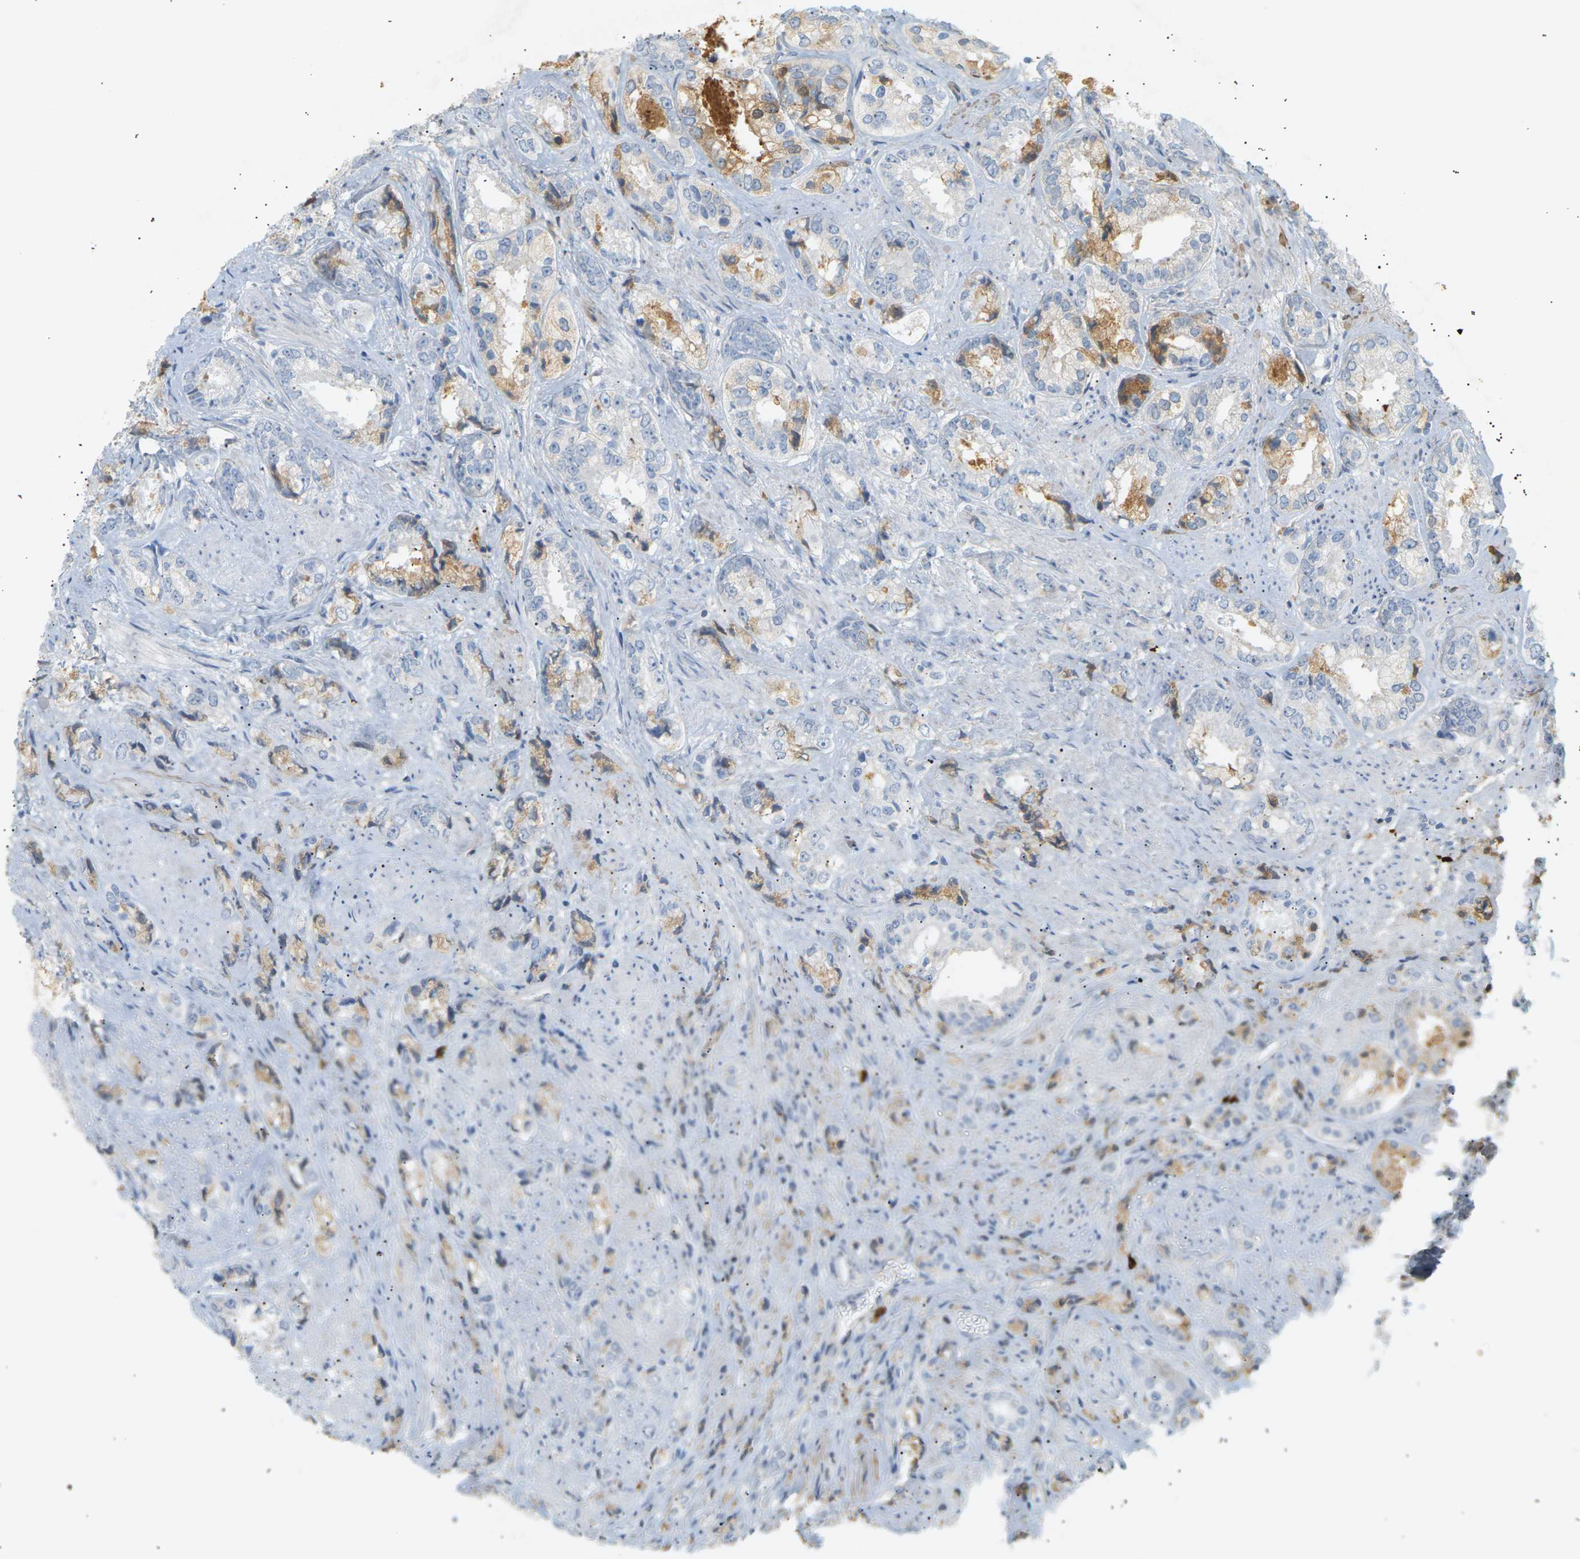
{"staining": {"intensity": "negative", "quantity": "none", "location": "none"}, "tissue": "prostate cancer", "cell_type": "Tumor cells", "image_type": "cancer", "snomed": [{"axis": "morphology", "description": "Adenocarcinoma, High grade"}, {"axis": "topography", "description": "Prostate"}], "caption": "Immunohistochemical staining of prostate cancer (adenocarcinoma (high-grade)) shows no significant positivity in tumor cells. (DAB (3,3'-diaminobenzidine) immunohistochemistry, high magnification).", "gene": "IGLC3", "patient": {"sex": "male", "age": 61}}